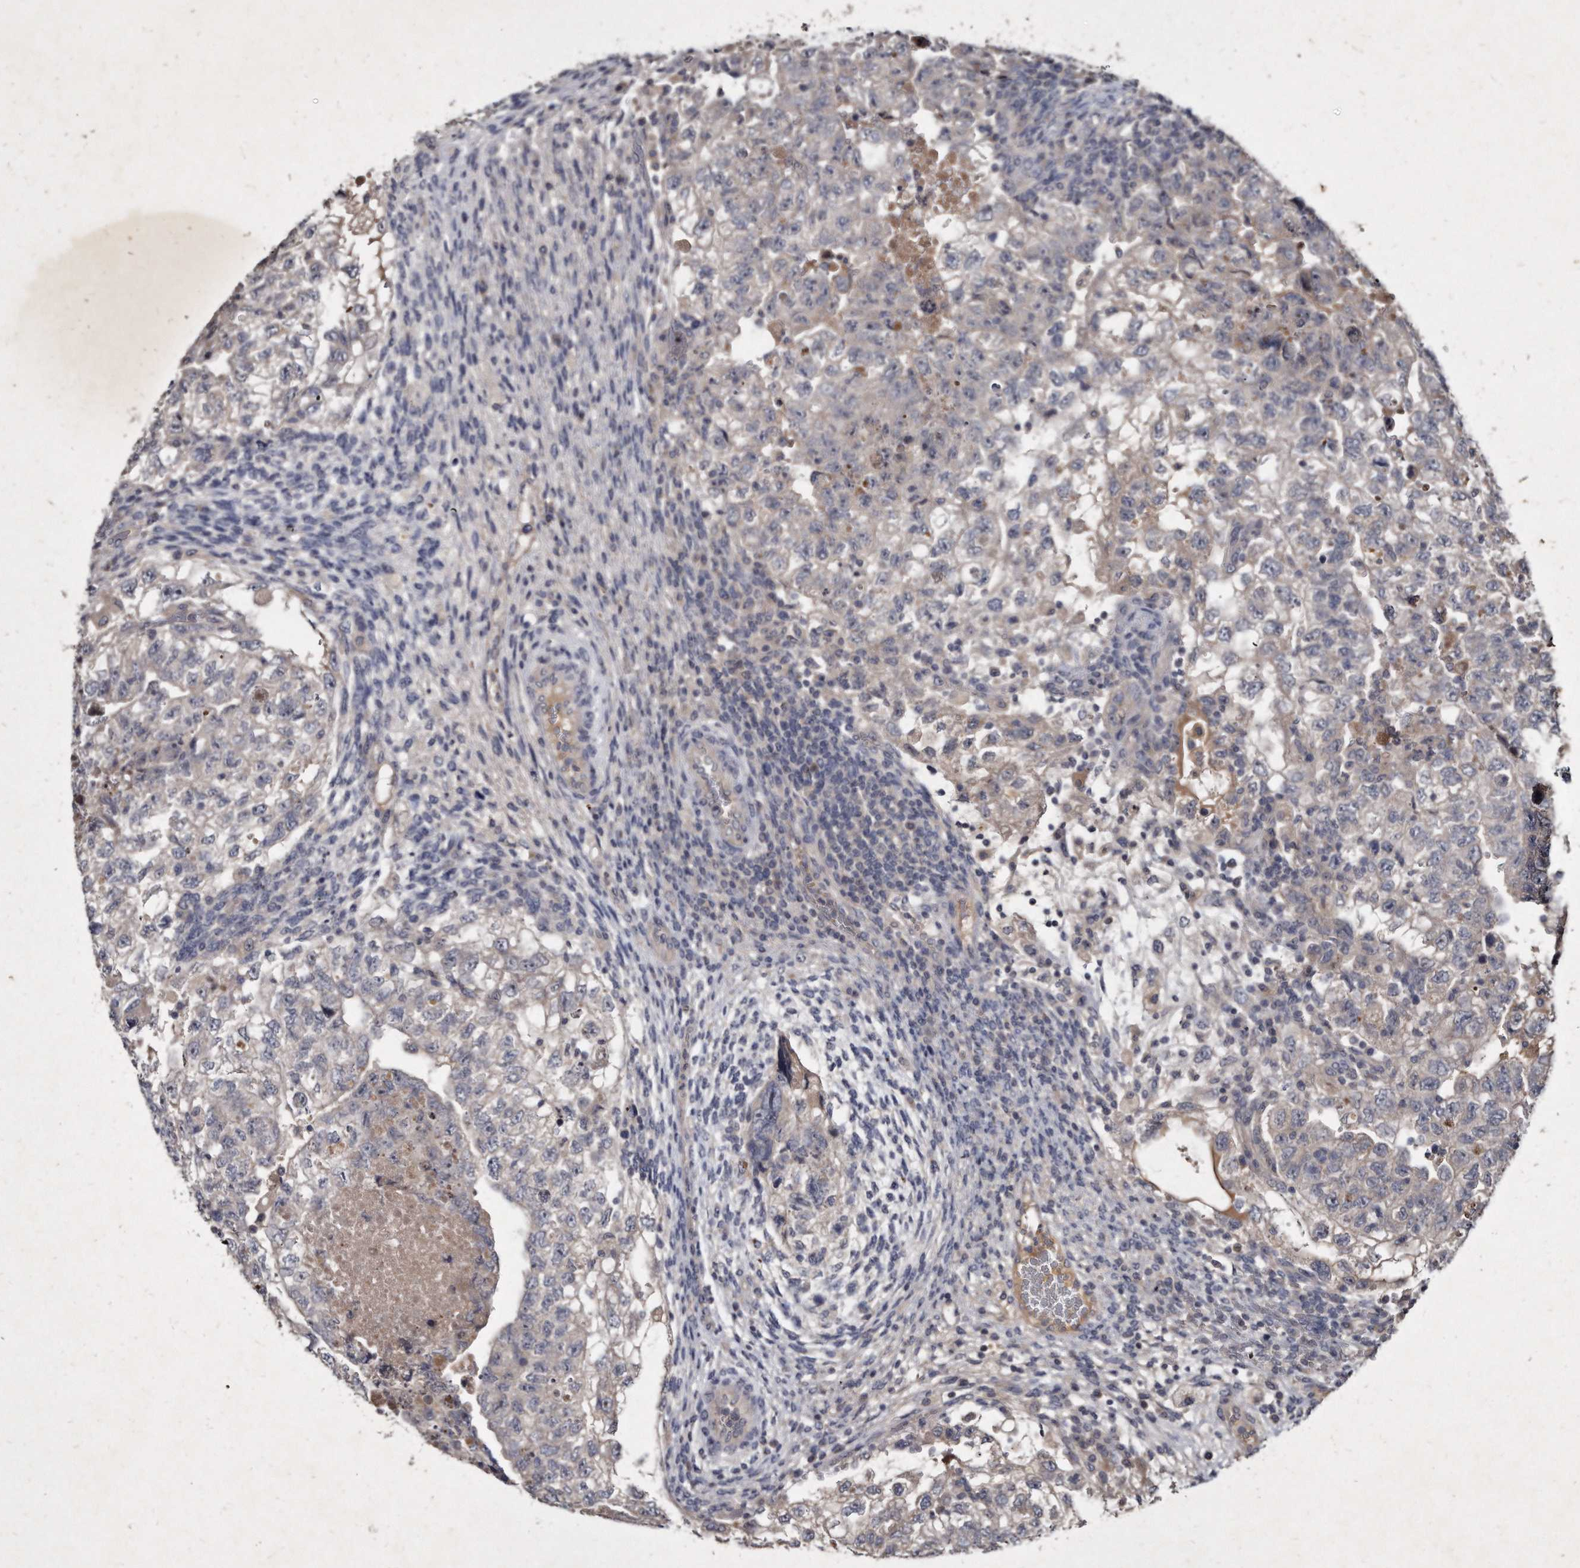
{"staining": {"intensity": "weak", "quantity": "<25%", "location": "cytoplasmic/membranous"}, "tissue": "testis cancer", "cell_type": "Tumor cells", "image_type": "cancer", "snomed": [{"axis": "morphology", "description": "Carcinoma, Embryonal, NOS"}, {"axis": "topography", "description": "Testis"}], "caption": "IHC image of human embryonal carcinoma (testis) stained for a protein (brown), which exhibits no expression in tumor cells. (DAB IHC visualized using brightfield microscopy, high magnification).", "gene": "KLHDC3", "patient": {"sex": "male", "age": 36}}